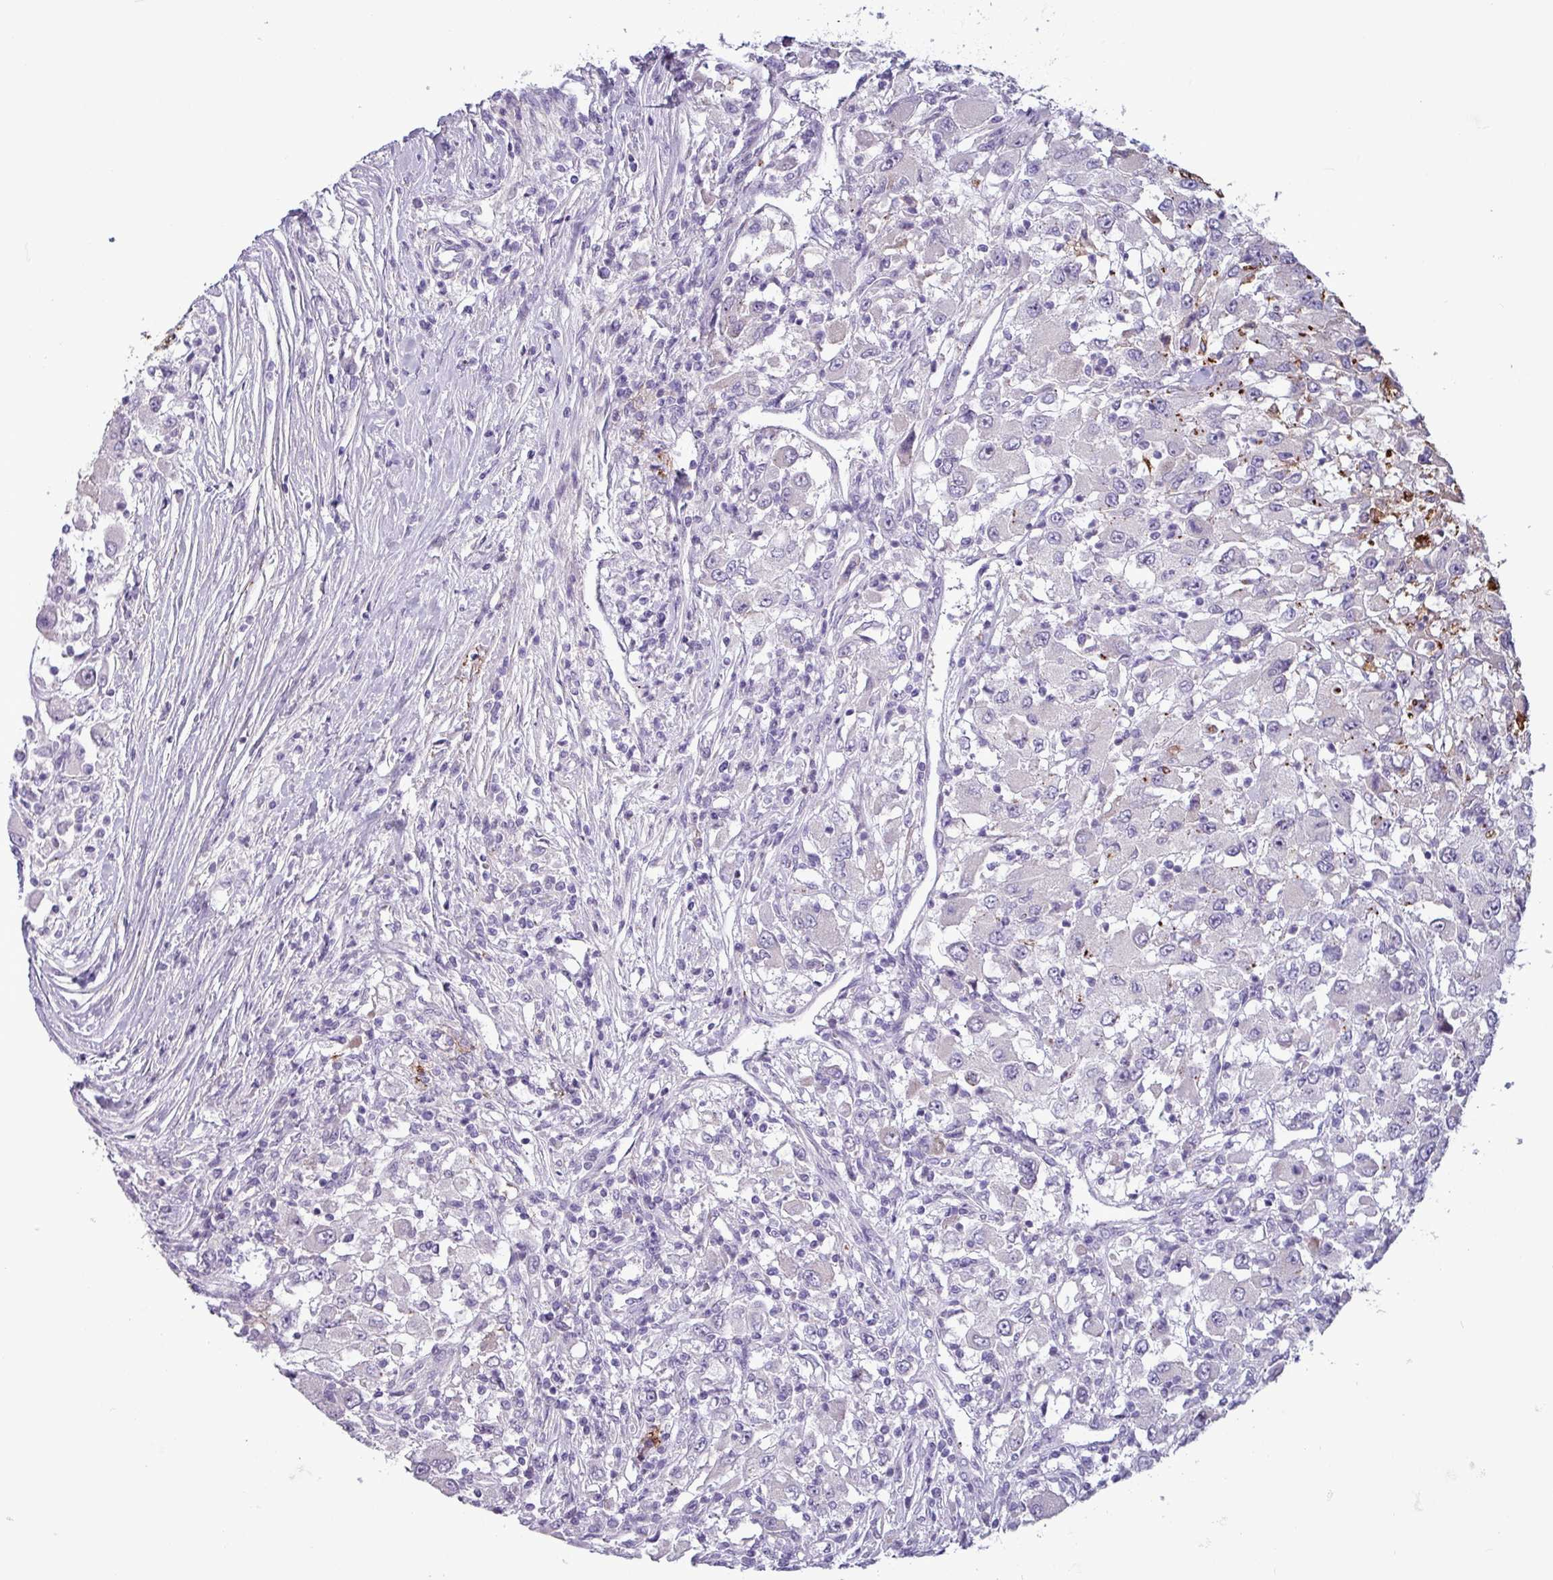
{"staining": {"intensity": "negative", "quantity": "none", "location": "none"}, "tissue": "renal cancer", "cell_type": "Tumor cells", "image_type": "cancer", "snomed": [{"axis": "morphology", "description": "Adenocarcinoma, NOS"}, {"axis": "topography", "description": "Kidney"}], "caption": "Protein analysis of renal cancer shows no significant staining in tumor cells.", "gene": "PLIN2", "patient": {"sex": "female", "age": 67}}